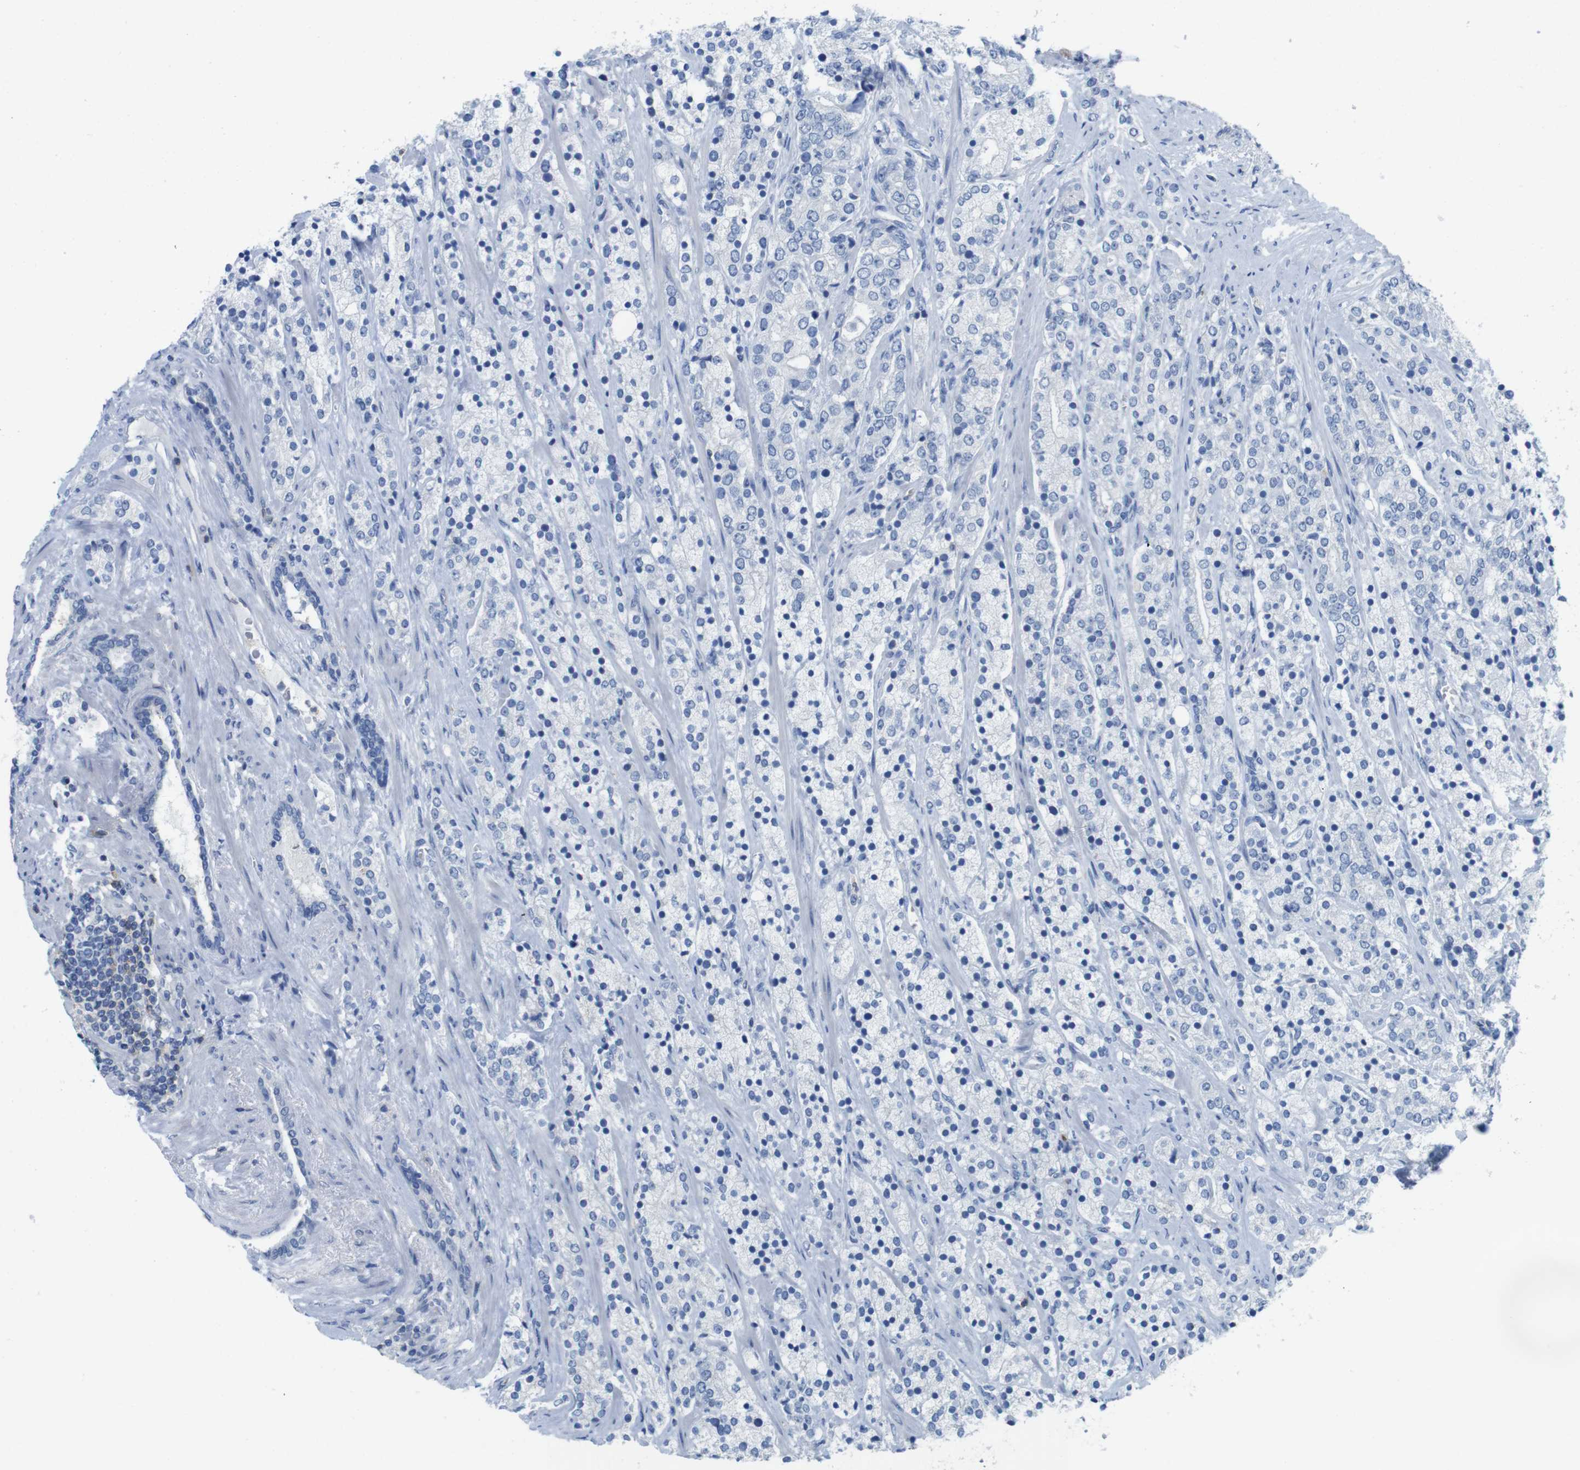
{"staining": {"intensity": "negative", "quantity": "none", "location": "none"}, "tissue": "prostate cancer", "cell_type": "Tumor cells", "image_type": "cancer", "snomed": [{"axis": "morphology", "description": "Adenocarcinoma, High grade"}, {"axis": "topography", "description": "Prostate"}], "caption": "Immunohistochemistry photomicrograph of neoplastic tissue: human high-grade adenocarcinoma (prostate) stained with DAB (3,3'-diaminobenzidine) demonstrates no significant protein expression in tumor cells. (DAB immunohistochemistry, high magnification).", "gene": "CD5", "patient": {"sex": "male", "age": 71}}